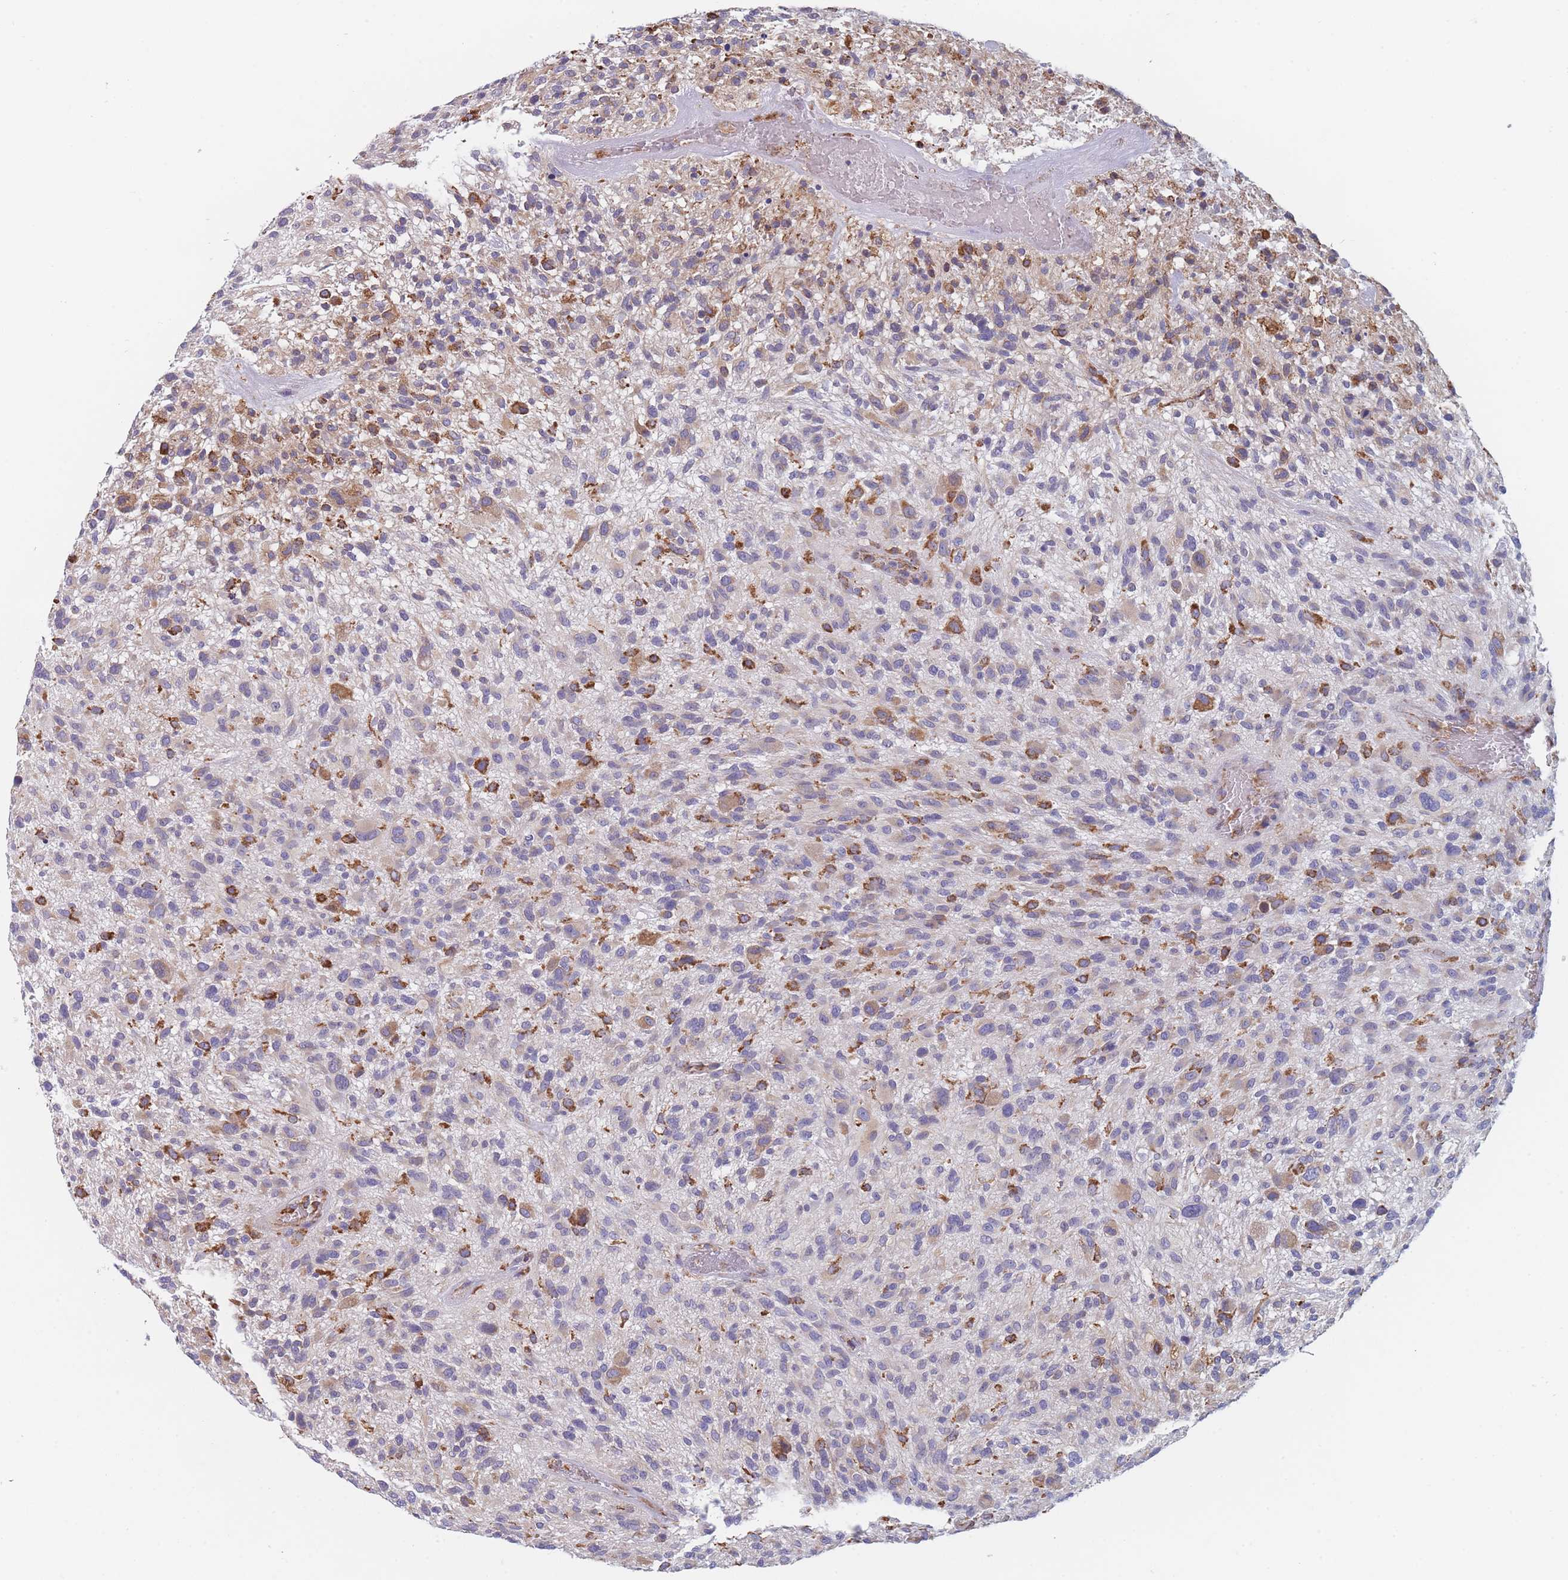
{"staining": {"intensity": "moderate", "quantity": "<25%", "location": "cytoplasmic/membranous"}, "tissue": "glioma", "cell_type": "Tumor cells", "image_type": "cancer", "snomed": [{"axis": "morphology", "description": "Glioma, malignant, High grade"}, {"axis": "topography", "description": "Brain"}], "caption": "Protein staining shows moderate cytoplasmic/membranous expression in about <25% of tumor cells in malignant high-grade glioma.", "gene": "OR7C2", "patient": {"sex": "male", "age": 47}}